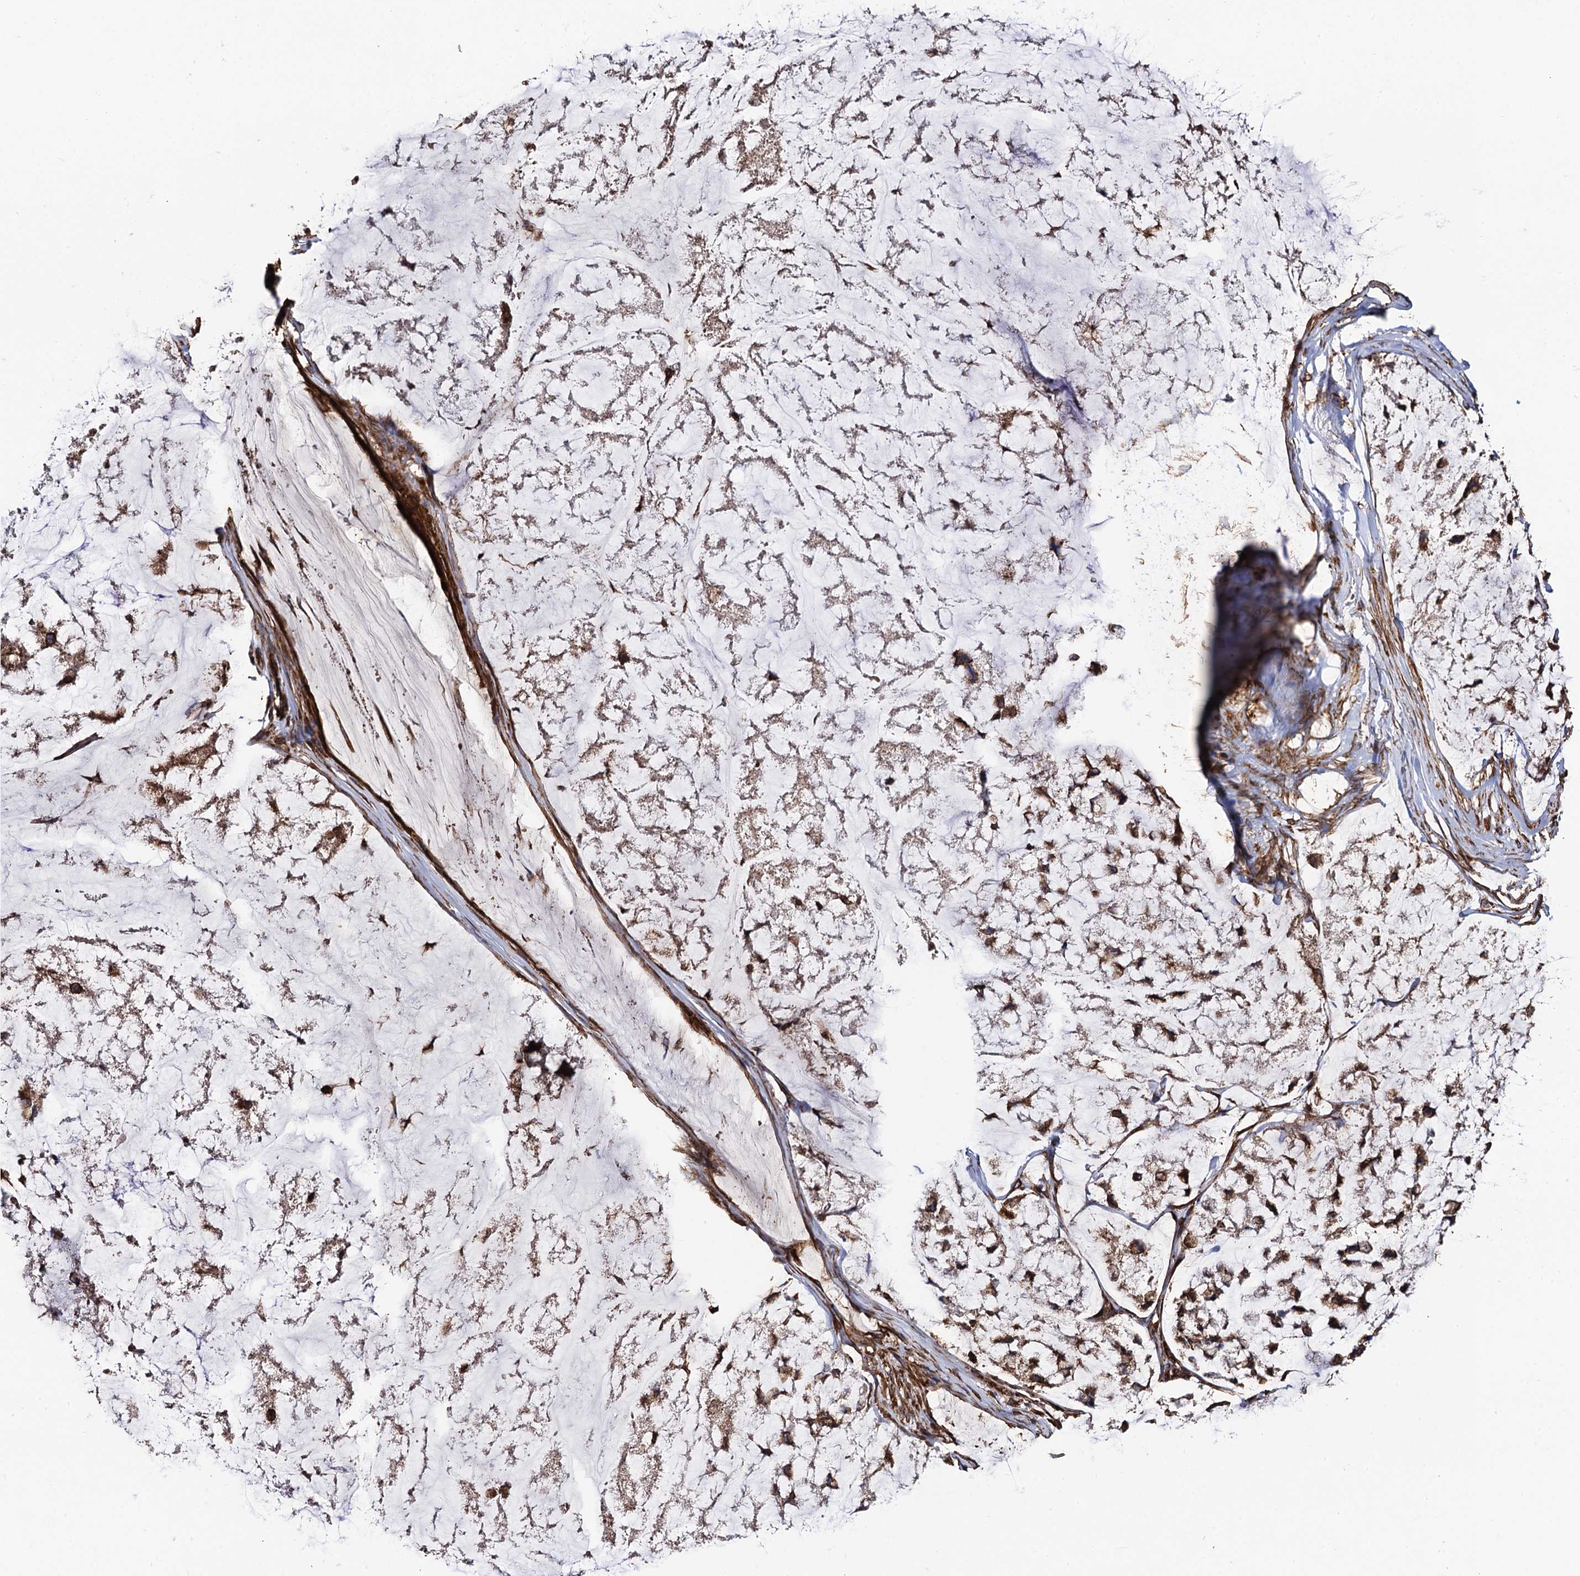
{"staining": {"intensity": "moderate", "quantity": ">75%", "location": "cytoplasmic/membranous"}, "tissue": "stomach cancer", "cell_type": "Tumor cells", "image_type": "cancer", "snomed": [{"axis": "morphology", "description": "Adenocarcinoma, NOS"}, {"axis": "topography", "description": "Stomach, lower"}], "caption": "Immunohistochemical staining of human stomach adenocarcinoma demonstrates medium levels of moderate cytoplasmic/membranous expression in about >75% of tumor cells.", "gene": "CIP2A", "patient": {"sex": "male", "age": 67}}